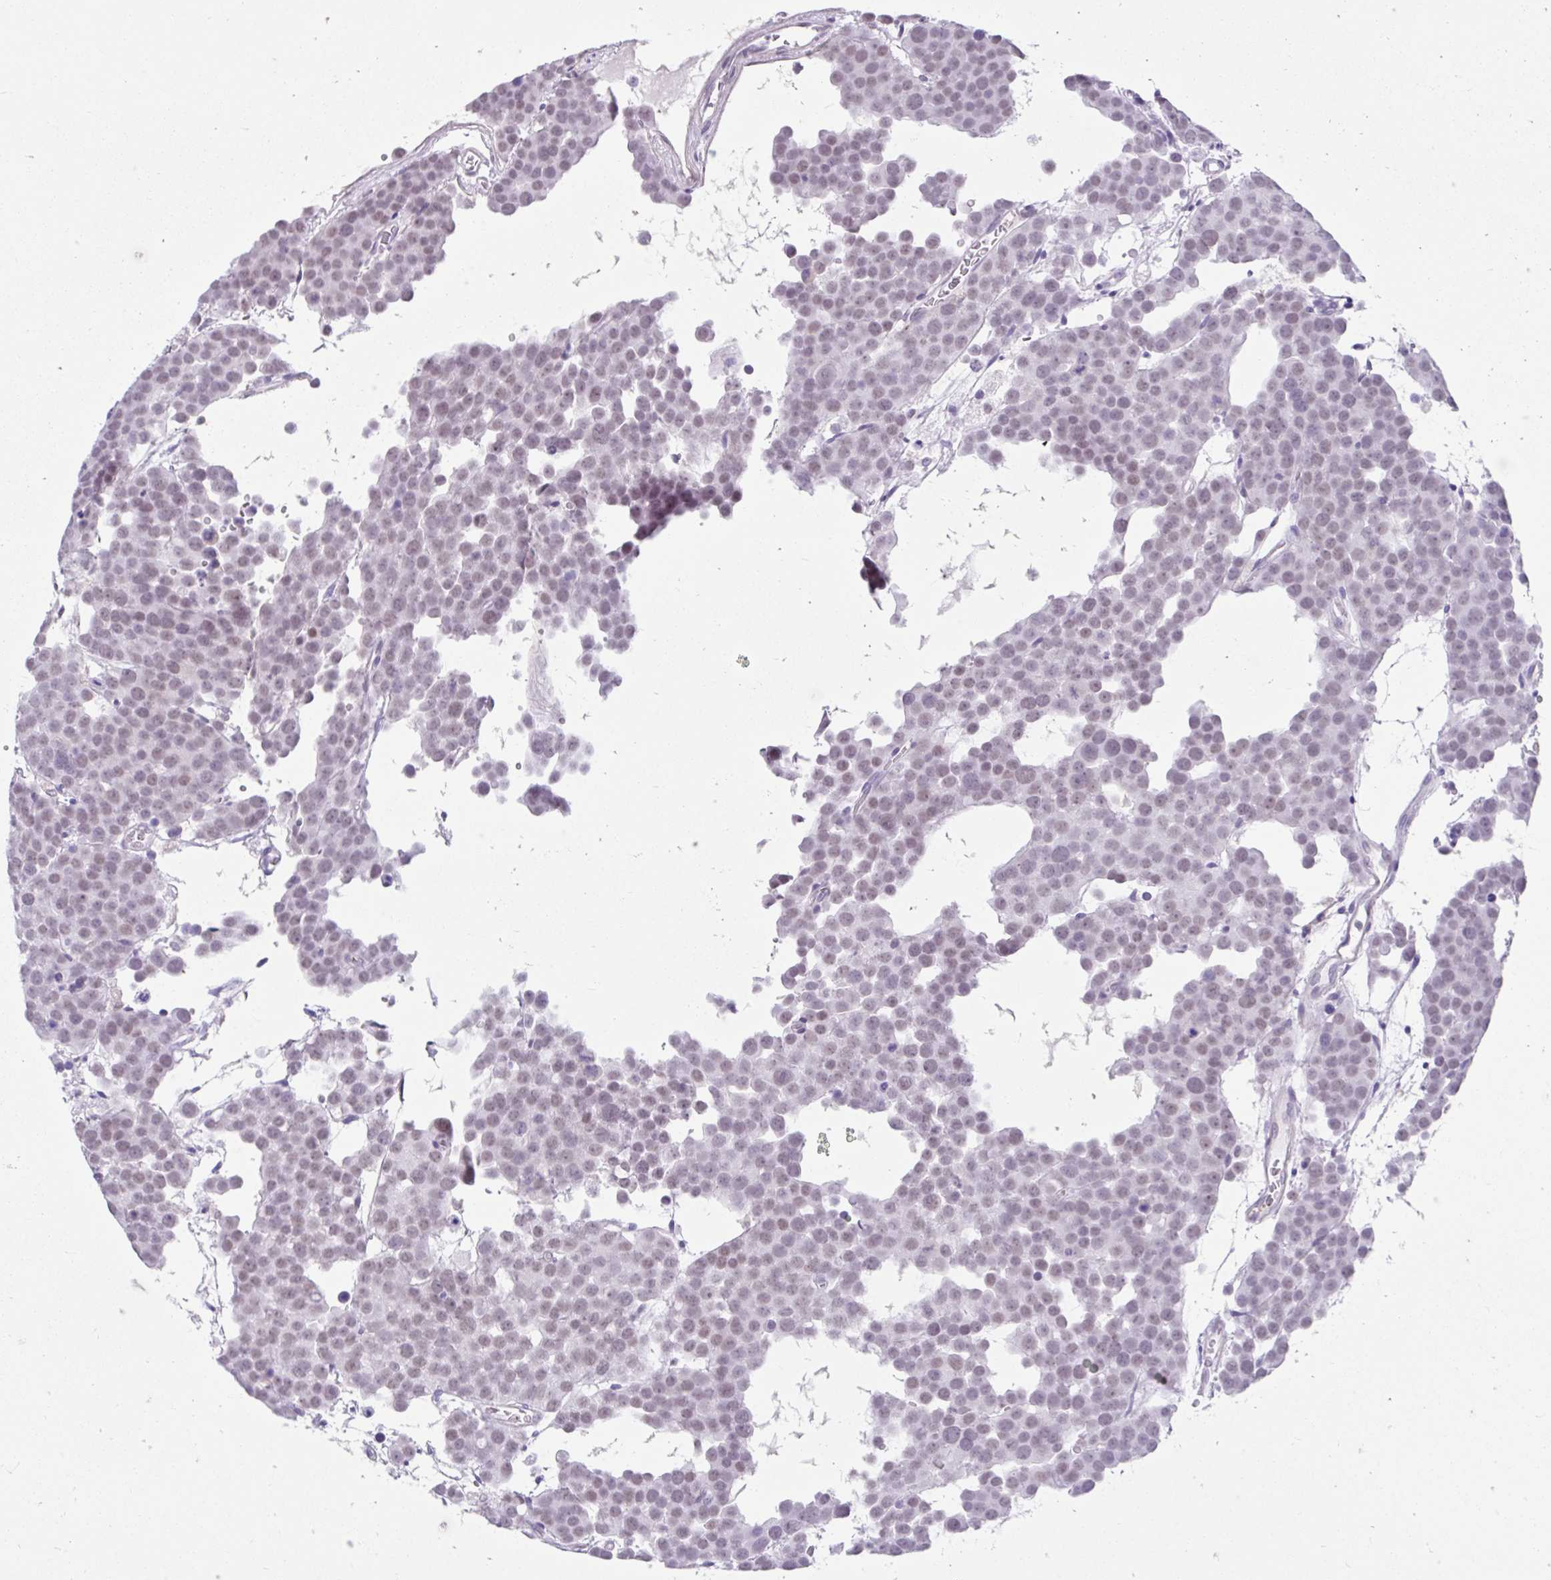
{"staining": {"intensity": "weak", "quantity": "25%-75%", "location": "nuclear"}, "tissue": "testis cancer", "cell_type": "Tumor cells", "image_type": "cancer", "snomed": [{"axis": "morphology", "description": "Seminoma, NOS"}, {"axis": "topography", "description": "Testis"}], "caption": "A brown stain highlights weak nuclear expression of a protein in testis cancer tumor cells. (Stains: DAB in brown, nuclei in blue, Microscopy: brightfield microscopy at high magnification).", "gene": "DCAF17", "patient": {"sex": "male", "age": 71}}